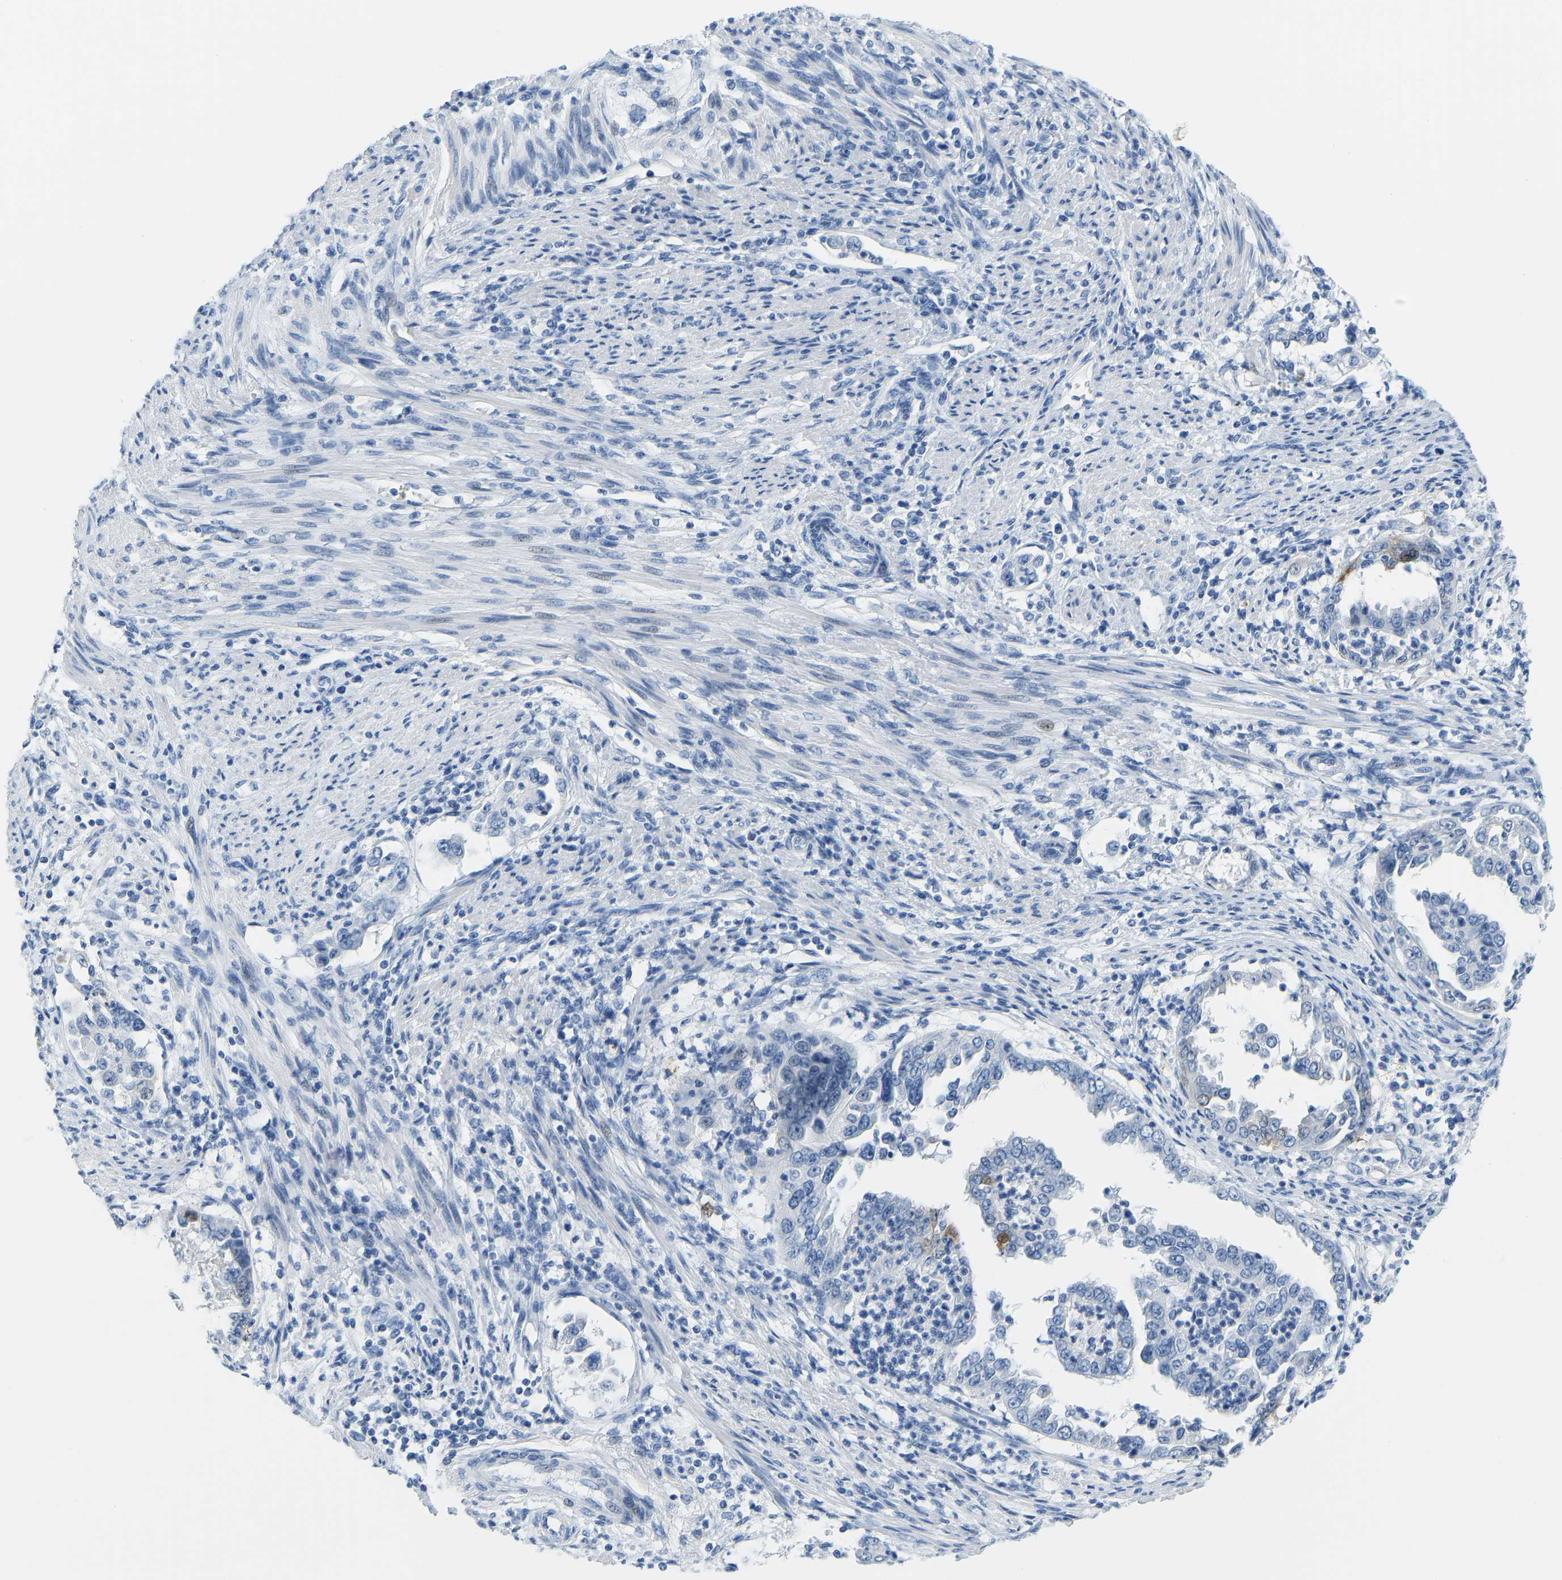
{"staining": {"intensity": "moderate", "quantity": "<25%", "location": "cytoplasmic/membranous"}, "tissue": "endometrial cancer", "cell_type": "Tumor cells", "image_type": "cancer", "snomed": [{"axis": "morphology", "description": "Adenocarcinoma, NOS"}, {"axis": "topography", "description": "Endometrium"}], "caption": "IHC of human endometrial adenocarcinoma shows low levels of moderate cytoplasmic/membranous staining in about <25% of tumor cells.", "gene": "SERPINB3", "patient": {"sex": "female", "age": 85}}